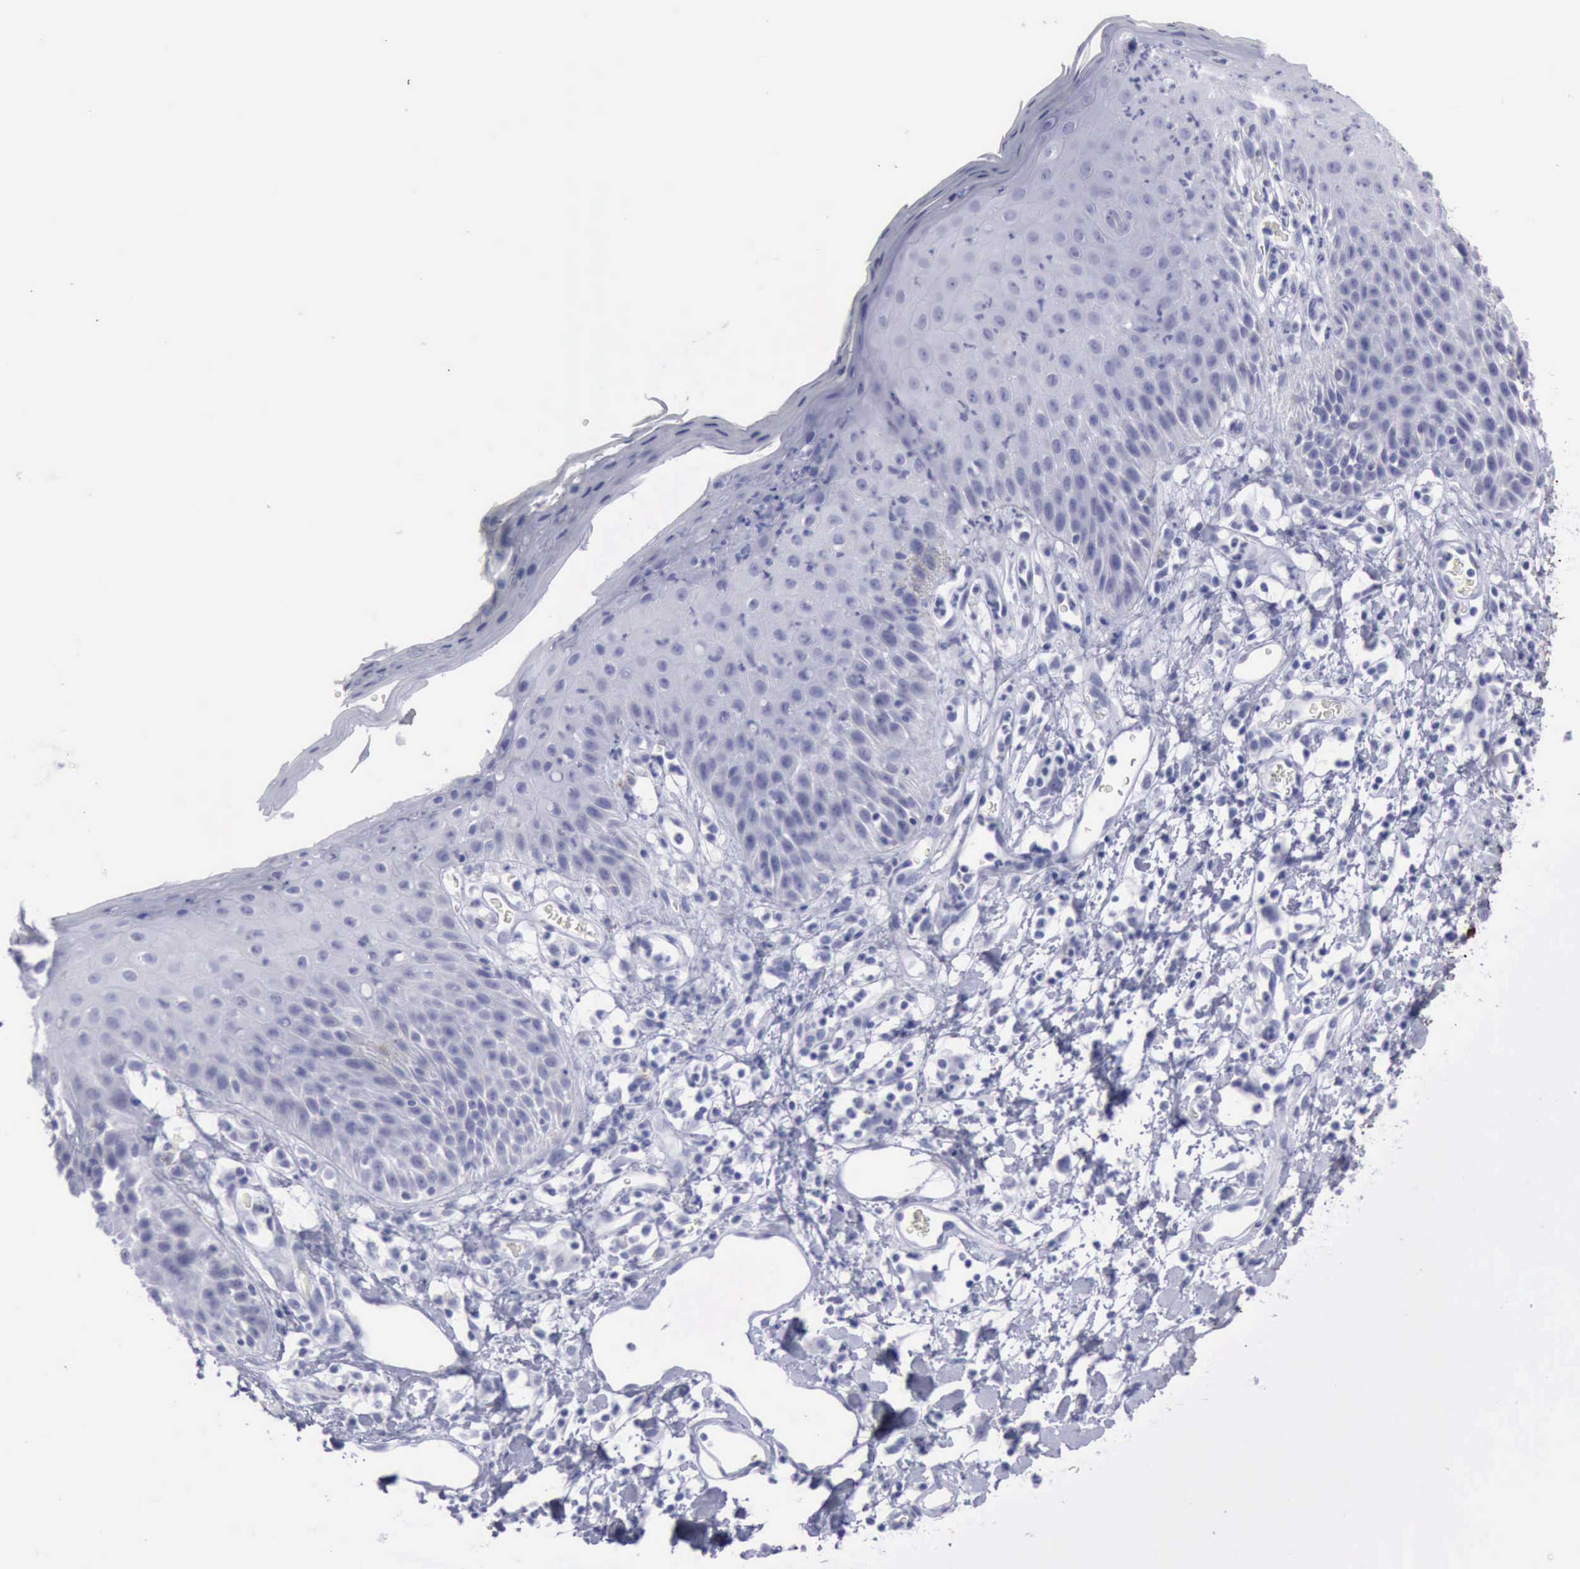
{"staining": {"intensity": "negative", "quantity": "none", "location": "none"}, "tissue": "skin", "cell_type": "Epidermal cells", "image_type": "normal", "snomed": [{"axis": "morphology", "description": "Normal tissue, NOS"}, {"axis": "topography", "description": "Vulva"}, {"axis": "topography", "description": "Peripheral nerve tissue"}], "caption": "Image shows no significant protein staining in epidermal cells of benign skin.", "gene": "KRT13", "patient": {"sex": "female", "age": 68}}